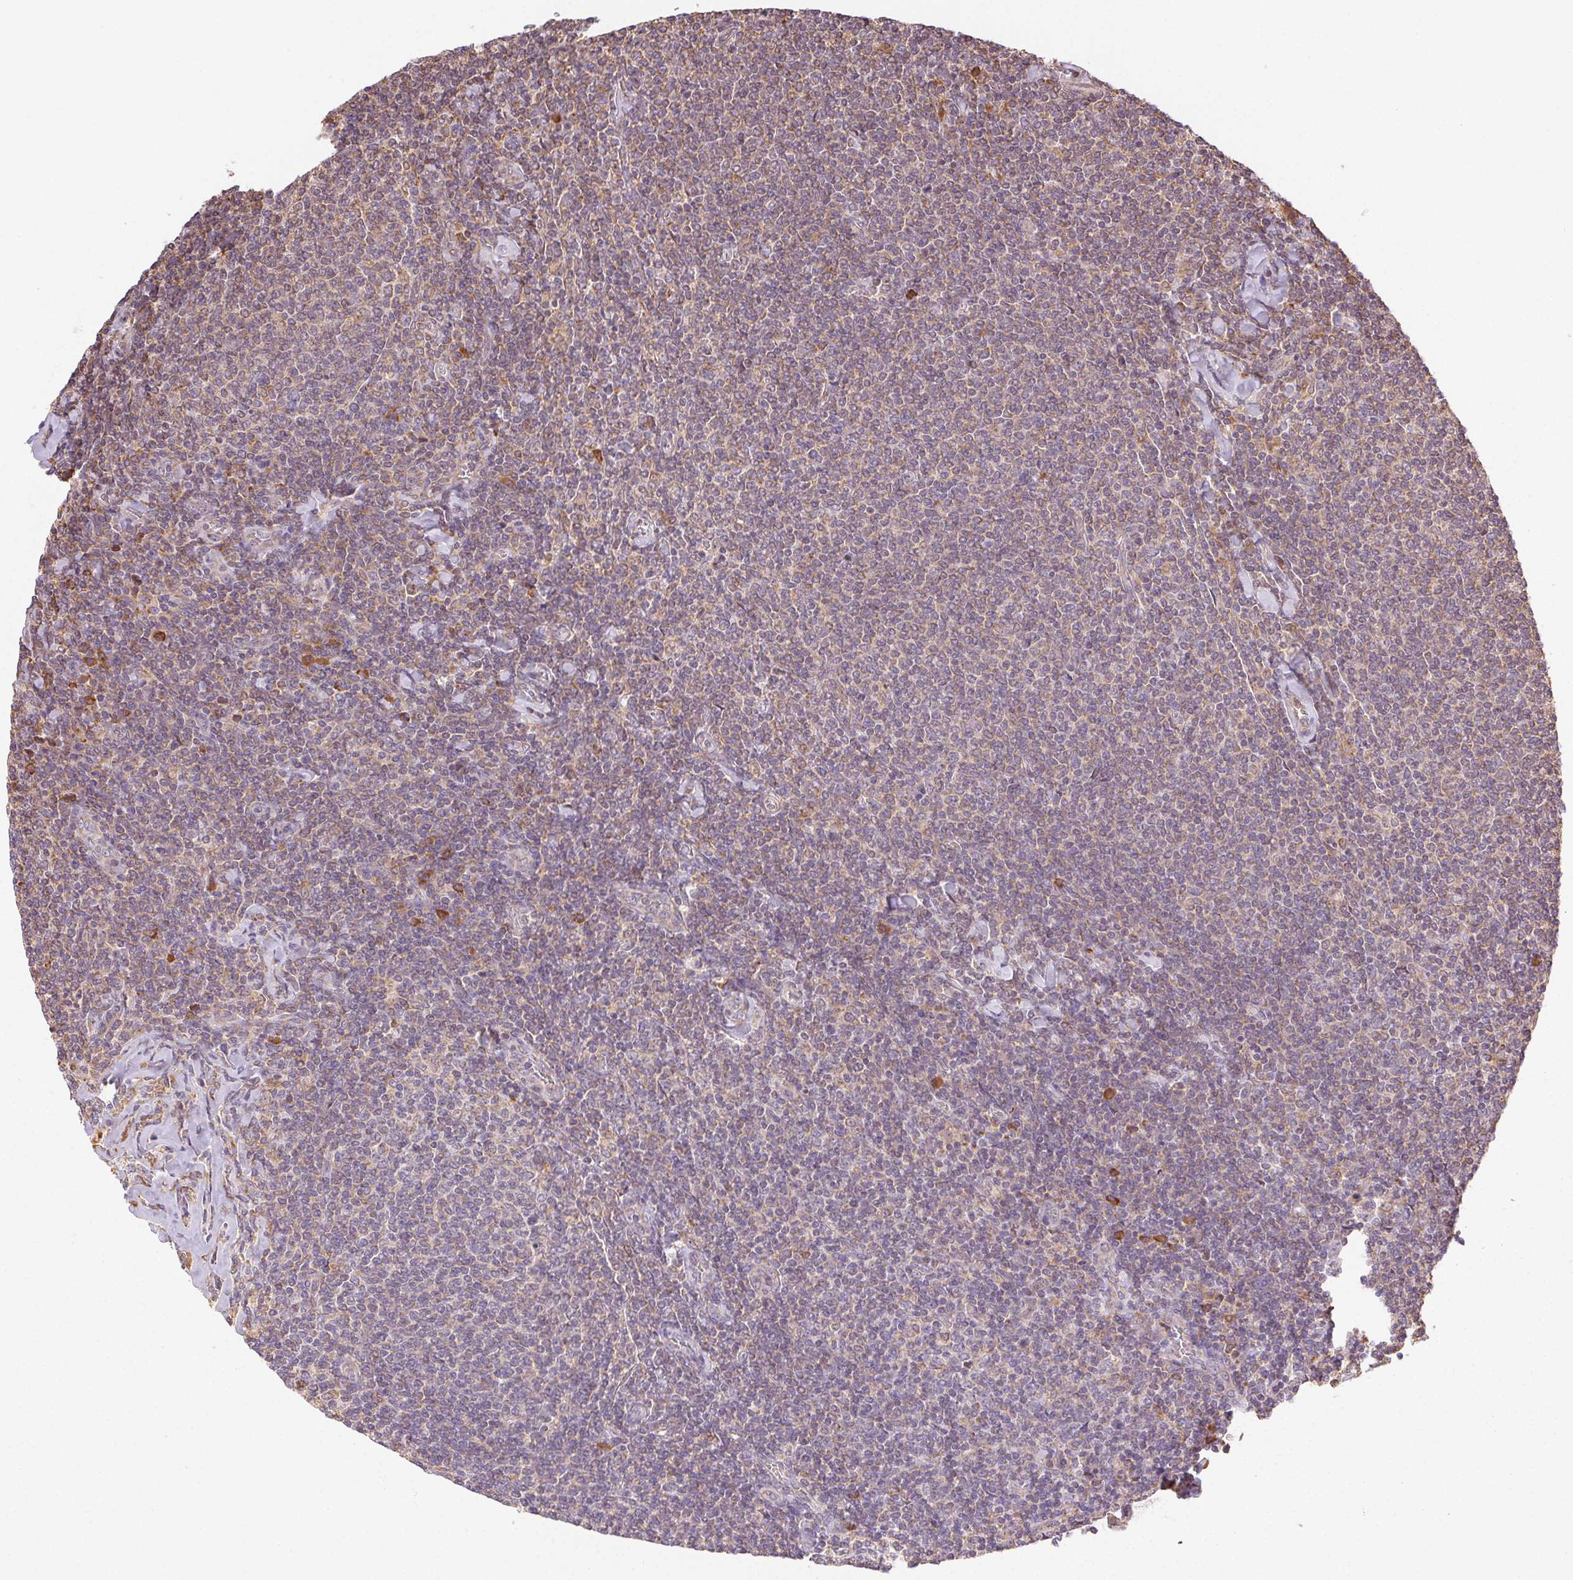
{"staining": {"intensity": "negative", "quantity": "none", "location": "none"}, "tissue": "lymphoma", "cell_type": "Tumor cells", "image_type": "cancer", "snomed": [{"axis": "morphology", "description": "Malignant lymphoma, non-Hodgkin's type, Low grade"}, {"axis": "topography", "description": "Lymph node"}], "caption": "IHC photomicrograph of human lymphoma stained for a protein (brown), which demonstrates no staining in tumor cells.", "gene": "ENTREP1", "patient": {"sex": "male", "age": 52}}